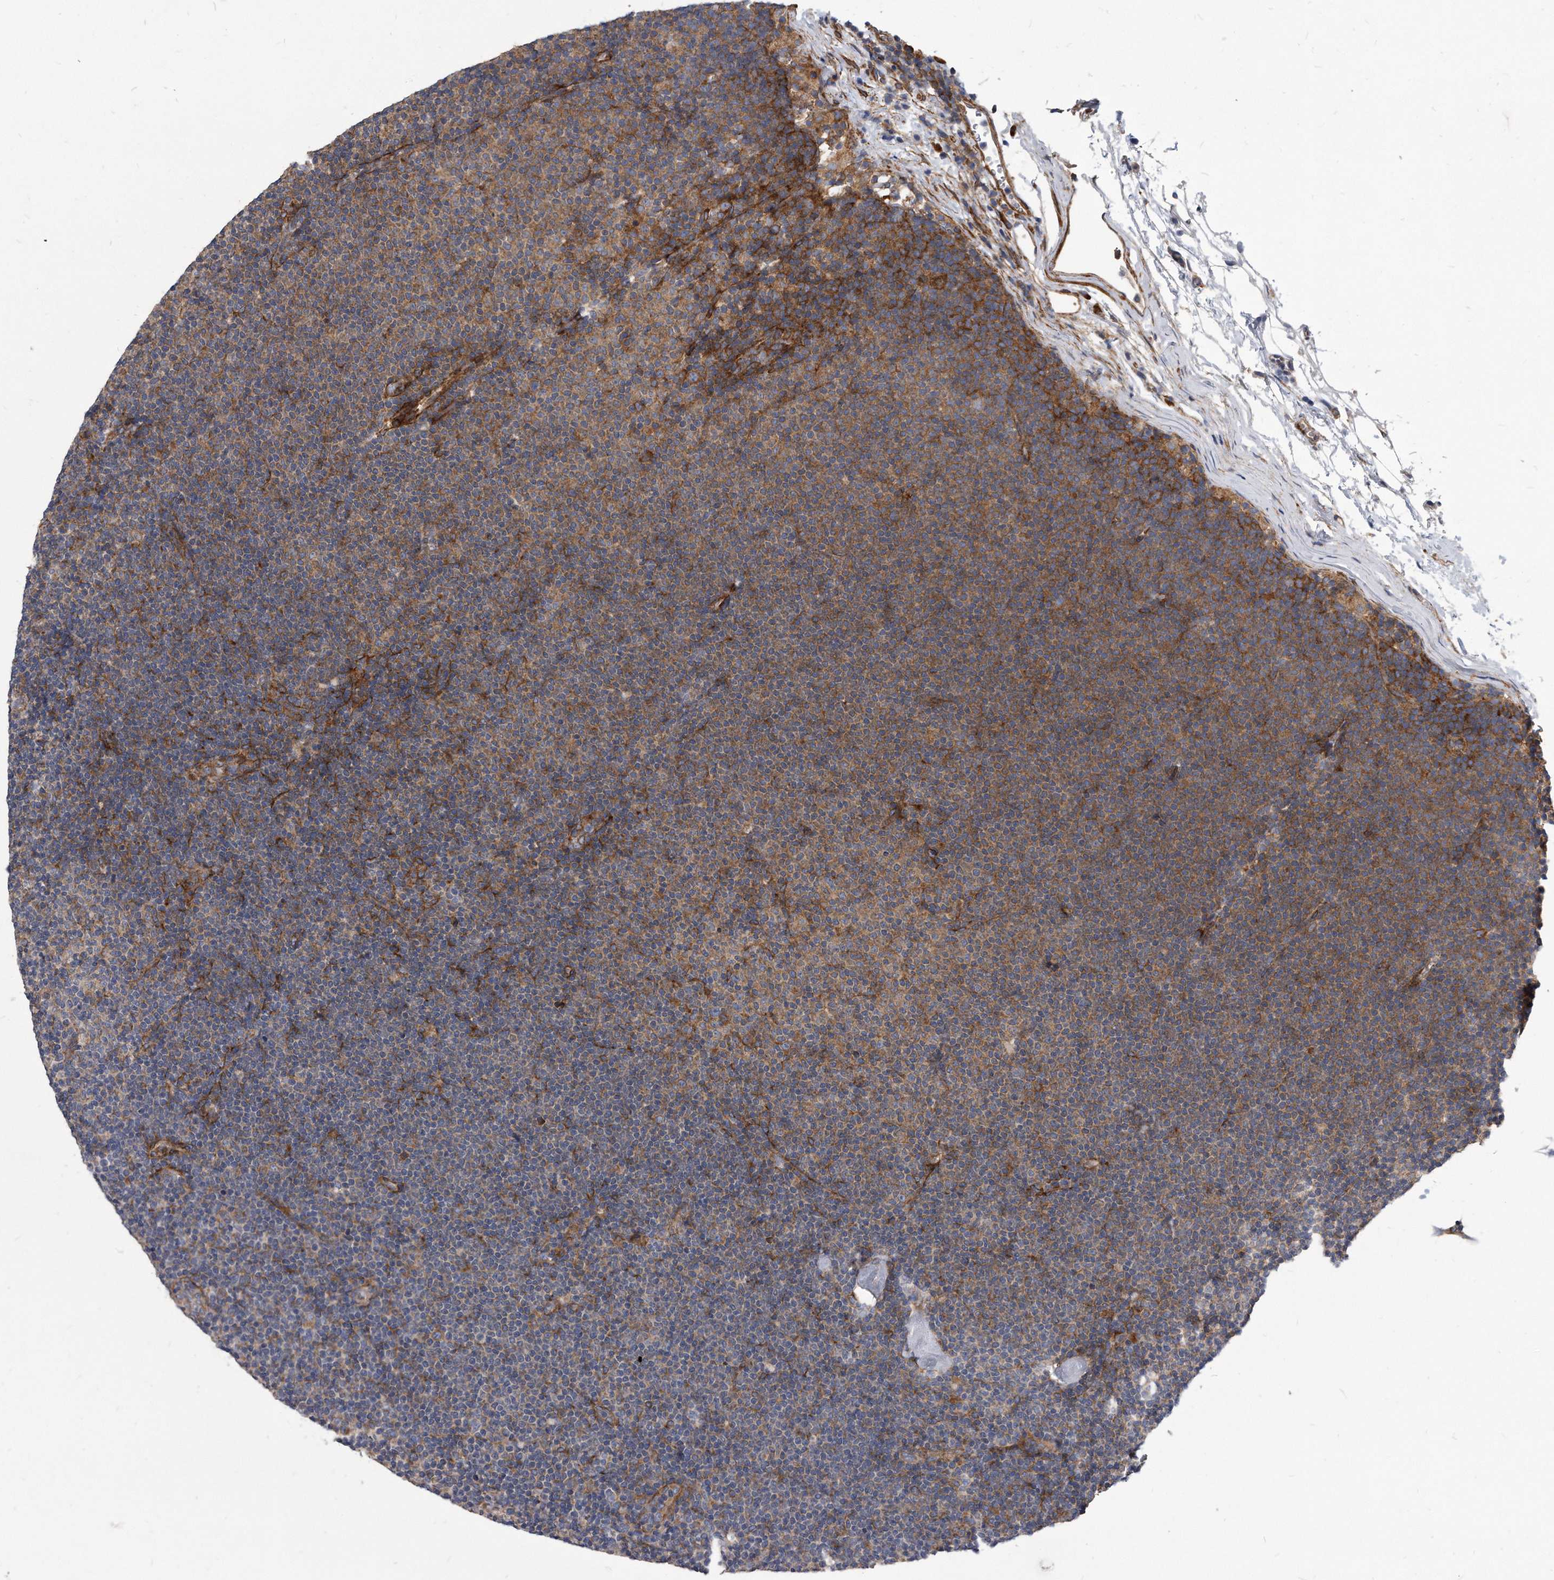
{"staining": {"intensity": "moderate", "quantity": "25%-75%", "location": "cytoplasmic/membranous"}, "tissue": "lymphoma", "cell_type": "Tumor cells", "image_type": "cancer", "snomed": [{"axis": "morphology", "description": "Malignant lymphoma, non-Hodgkin's type, Low grade"}, {"axis": "topography", "description": "Lymph node"}], "caption": "Human low-grade malignant lymphoma, non-Hodgkin's type stained with a brown dye shows moderate cytoplasmic/membranous positive positivity in approximately 25%-75% of tumor cells.", "gene": "EIF2B4", "patient": {"sex": "female", "age": 53}}